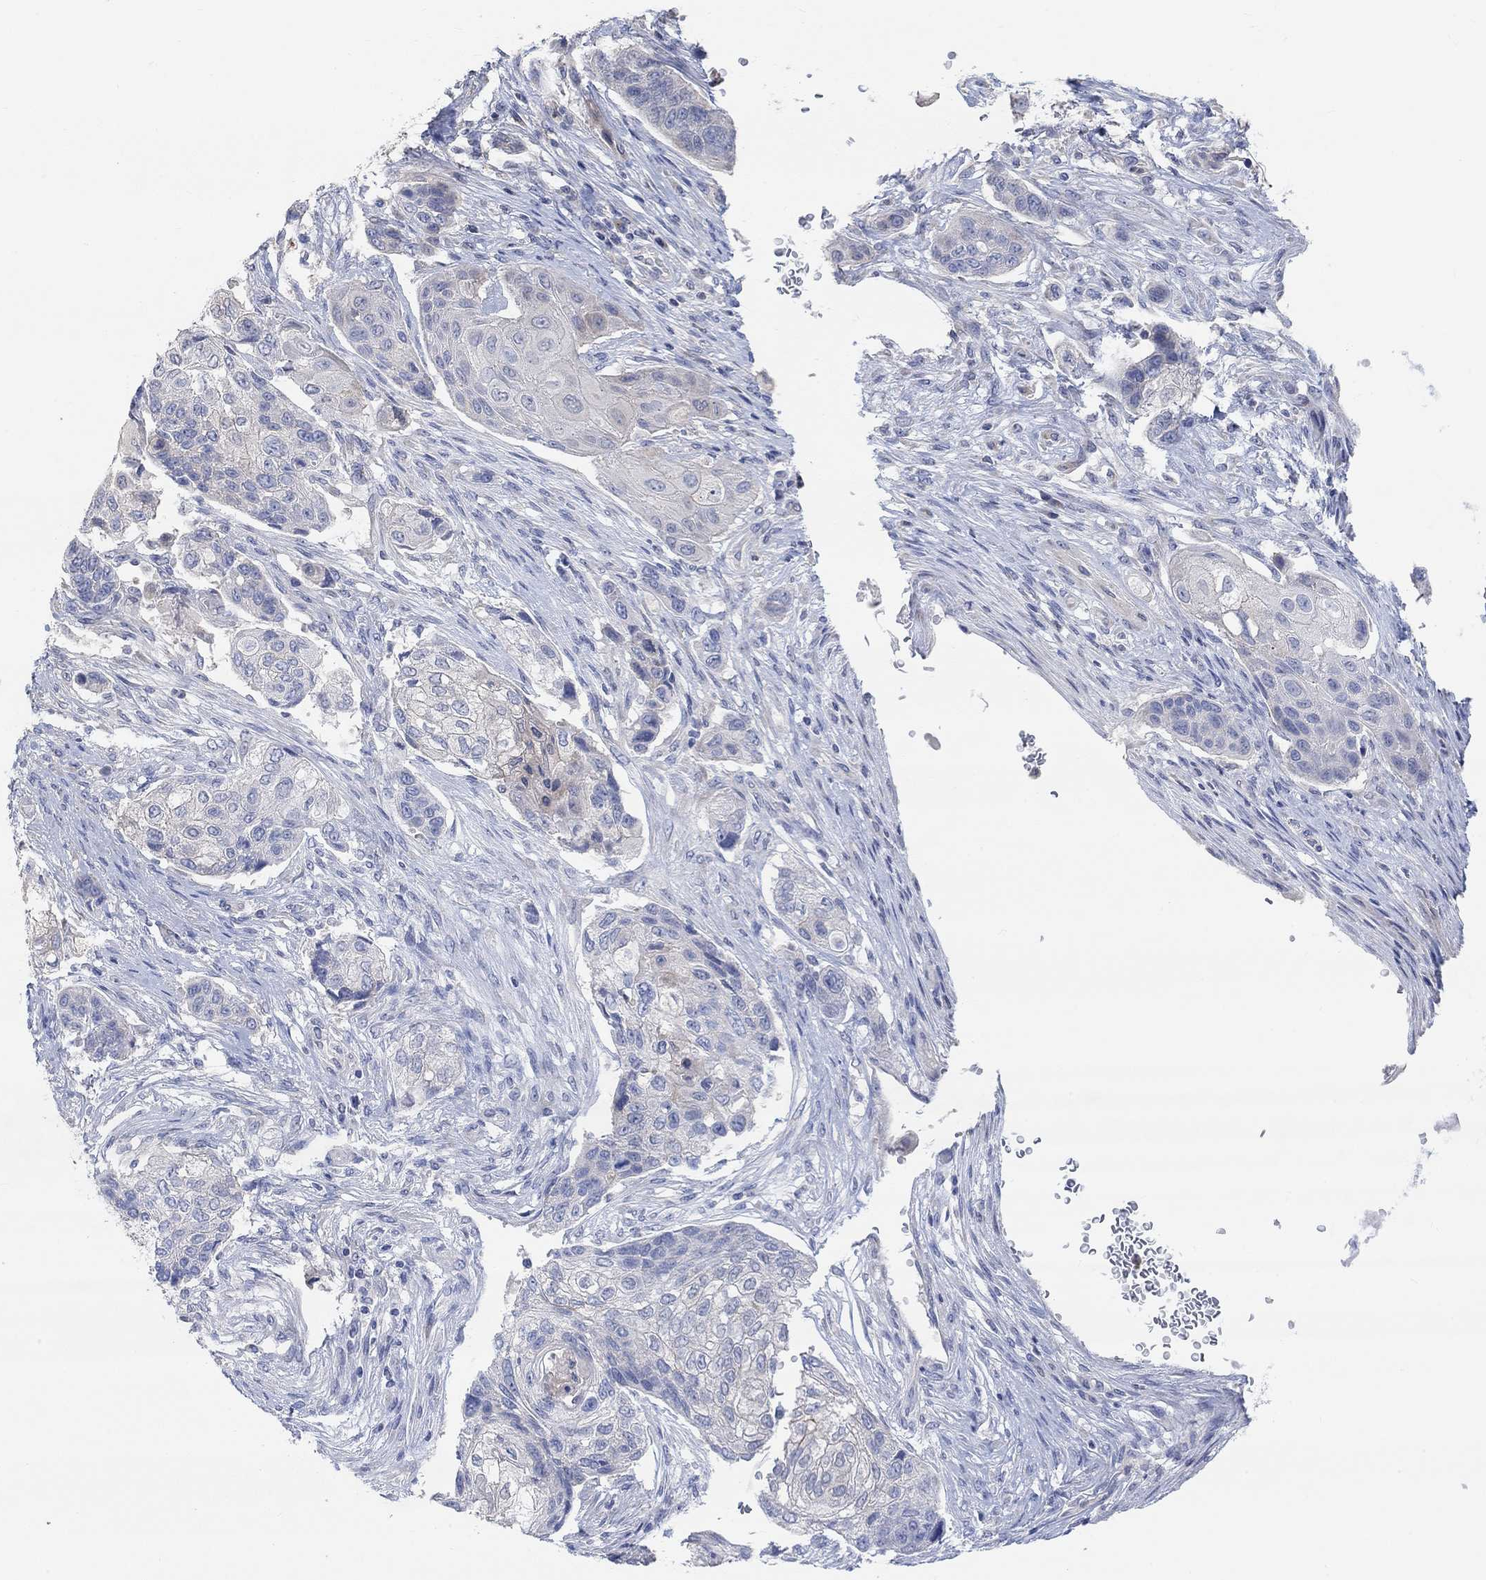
{"staining": {"intensity": "weak", "quantity": "<25%", "location": "cytoplasmic/membranous"}, "tissue": "lung cancer", "cell_type": "Tumor cells", "image_type": "cancer", "snomed": [{"axis": "morphology", "description": "Normal tissue, NOS"}, {"axis": "morphology", "description": "Squamous cell carcinoma, NOS"}, {"axis": "topography", "description": "Bronchus"}, {"axis": "topography", "description": "Lung"}], "caption": "The immunohistochemistry (IHC) photomicrograph has no significant staining in tumor cells of lung cancer (squamous cell carcinoma) tissue. Nuclei are stained in blue.", "gene": "NLRP14", "patient": {"sex": "male", "age": 69}}